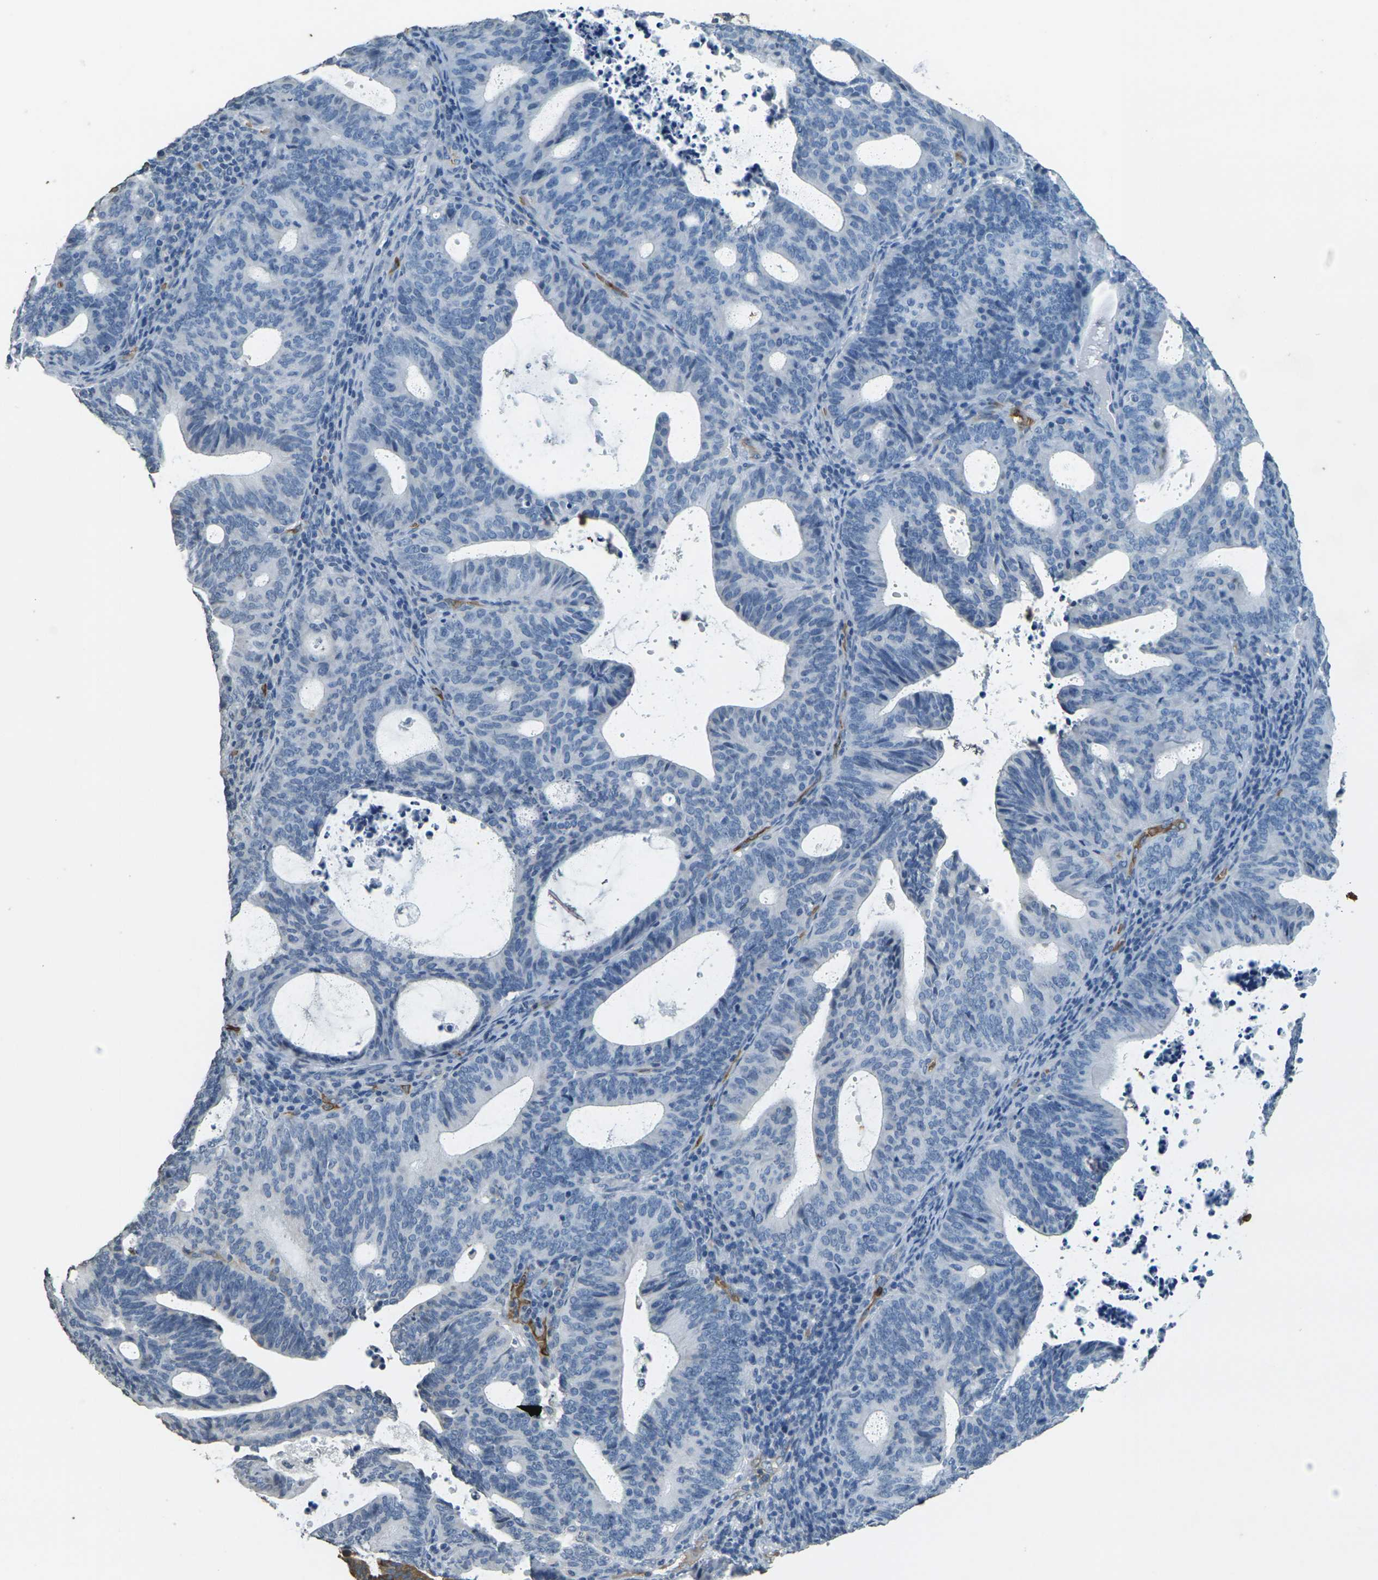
{"staining": {"intensity": "negative", "quantity": "none", "location": "none"}, "tissue": "endometrial cancer", "cell_type": "Tumor cells", "image_type": "cancer", "snomed": [{"axis": "morphology", "description": "Adenocarcinoma, NOS"}, {"axis": "topography", "description": "Uterus"}], "caption": "A photomicrograph of human adenocarcinoma (endometrial) is negative for staining in tumor cells.", "gene": "HBB", "patient": {"sex": "female", "age": 83}}